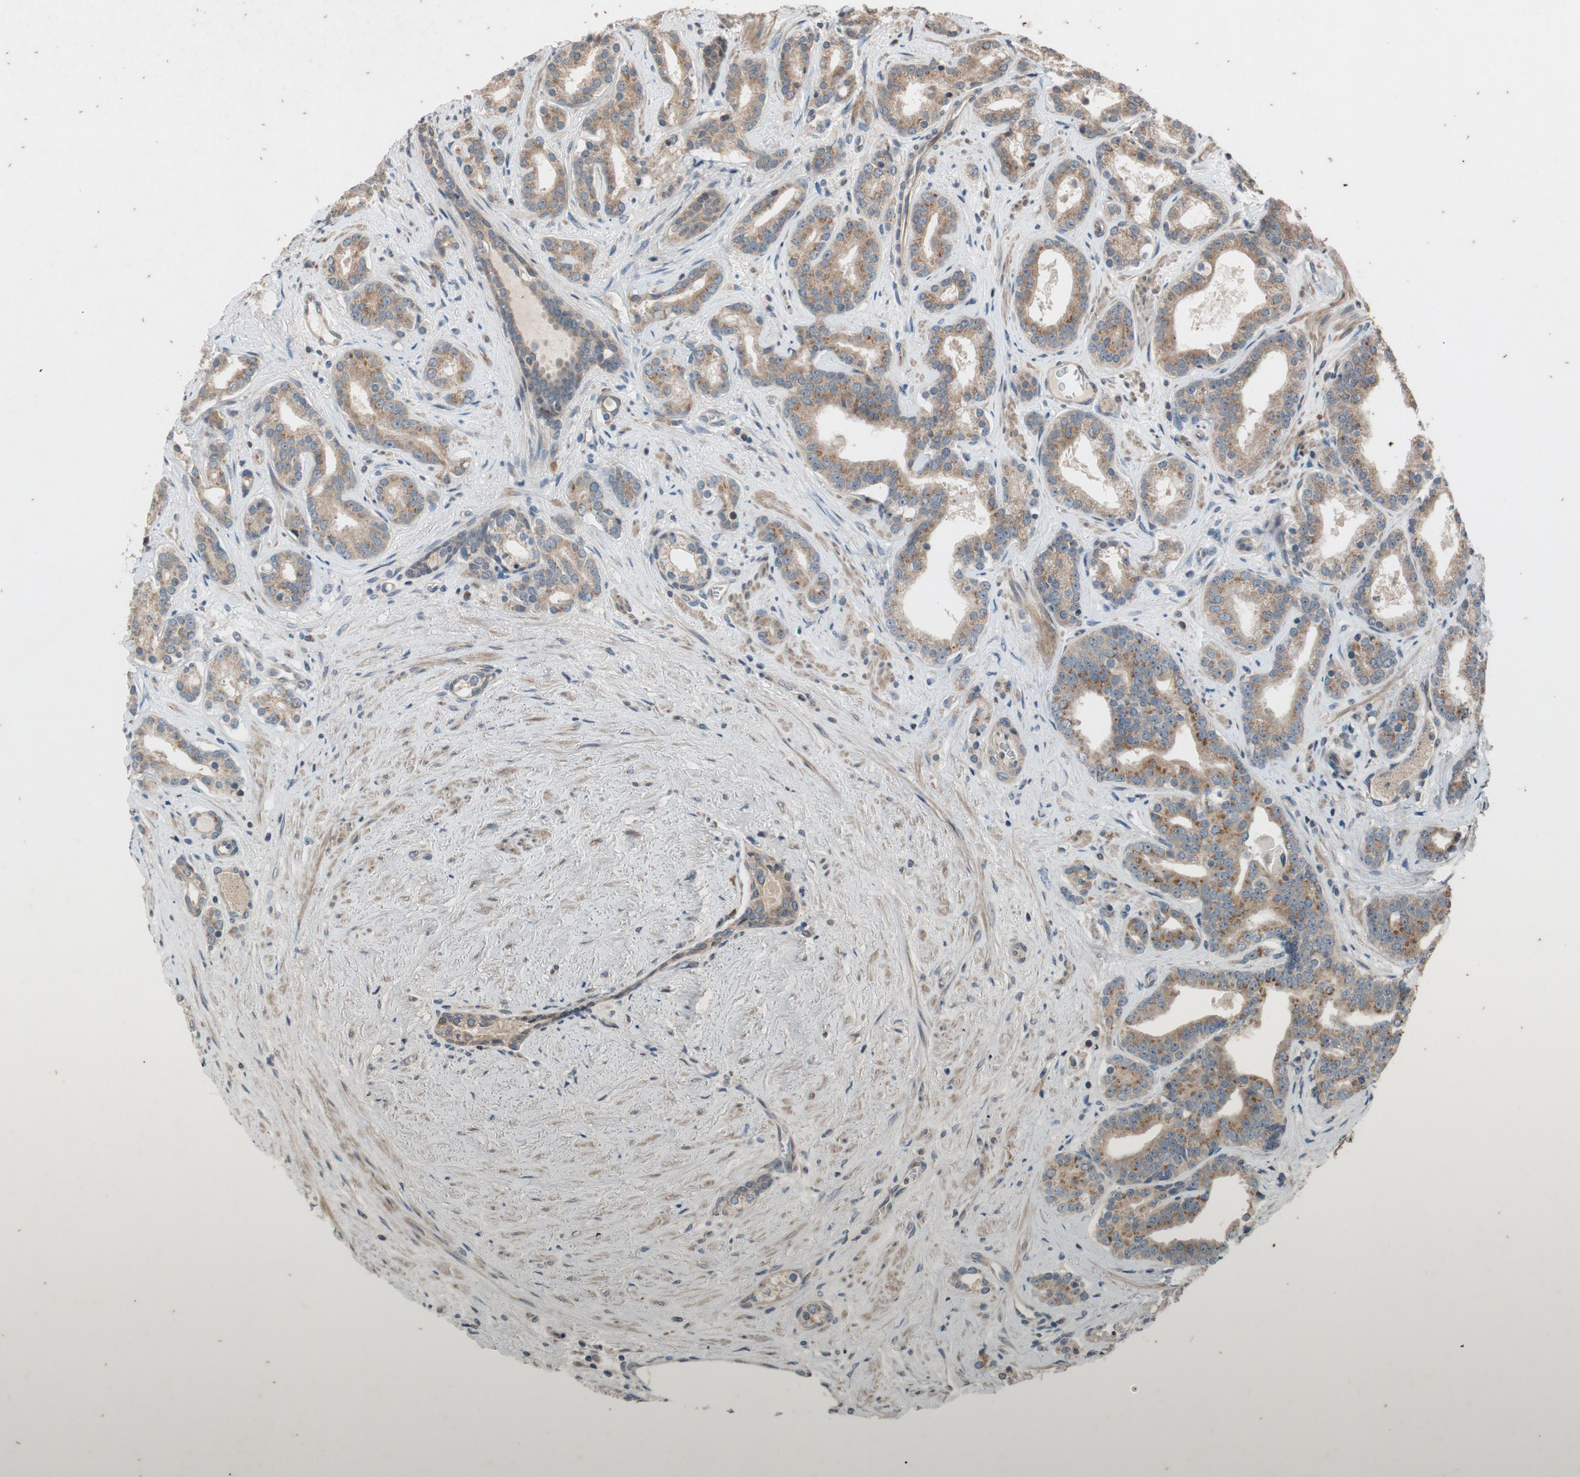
{"staining": {"intensity": "weak", "quantity": ">75%", "location": "cytoplasmic/membranous"}, "tissue": "prostate cancer", "cell_type": "Tumor cells", "image_type": "cancer", "snomed": [{"axis": "morphology", "description": "Adenocarcinoma, Low grade"}, {"axis": "topography", "description": "Prostate"}], "caption": "Prostate cancer (low-grade adenocarcinoma) stained with a brown dye displays weak cytoplasmic/membranous positive staining in approximately >75% of tumor cells.", "gene": "ATP2C1", "patient": {"sex": "male", "age": 63}}